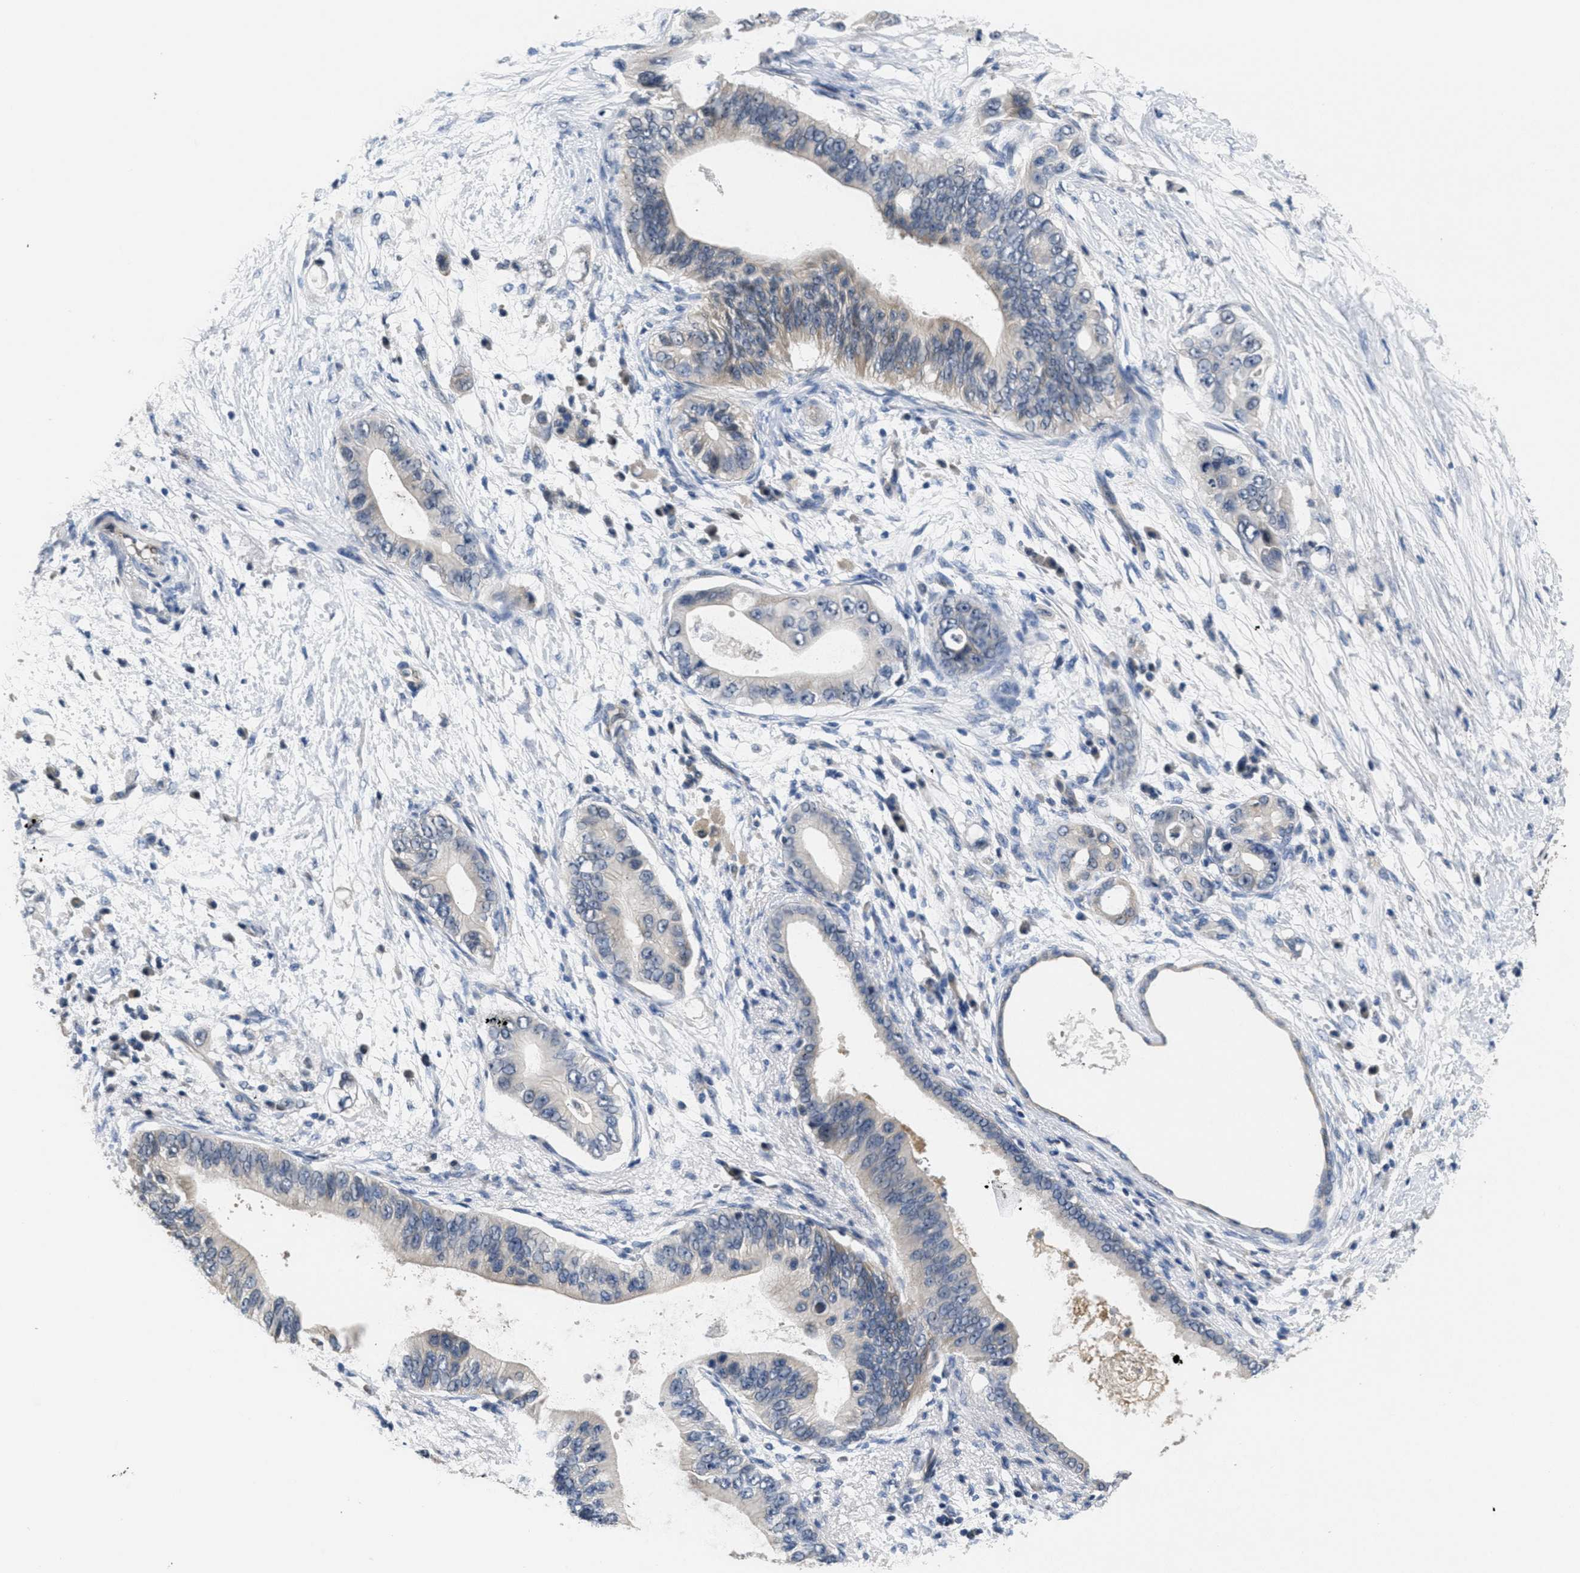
{"staining": {"intensity": "weak", "quantity": "<25%", "location": "cytoplasmic/membranous"}, "tissue": "pancreatic cancer", "cell_type": "Tumor cells", "image_type": "cancer", "snomed": [{"axis": "morphology", "description": "Adenocarcinoma, NOS"}, {"axis": "topography", "description": "Pancreas"}], "caption": "Tumor cells show no significant protein positivity in pancreatic cancer. The staining was performed using DAB (3,3'-diaminobenzidine) to visualize the protein expression in brown, while the nuclei were stained in blue with hematoxylin (Magnification: 20x).", "gene": "ANGPT1", "patient": {"sex": "male", "age": 77}}